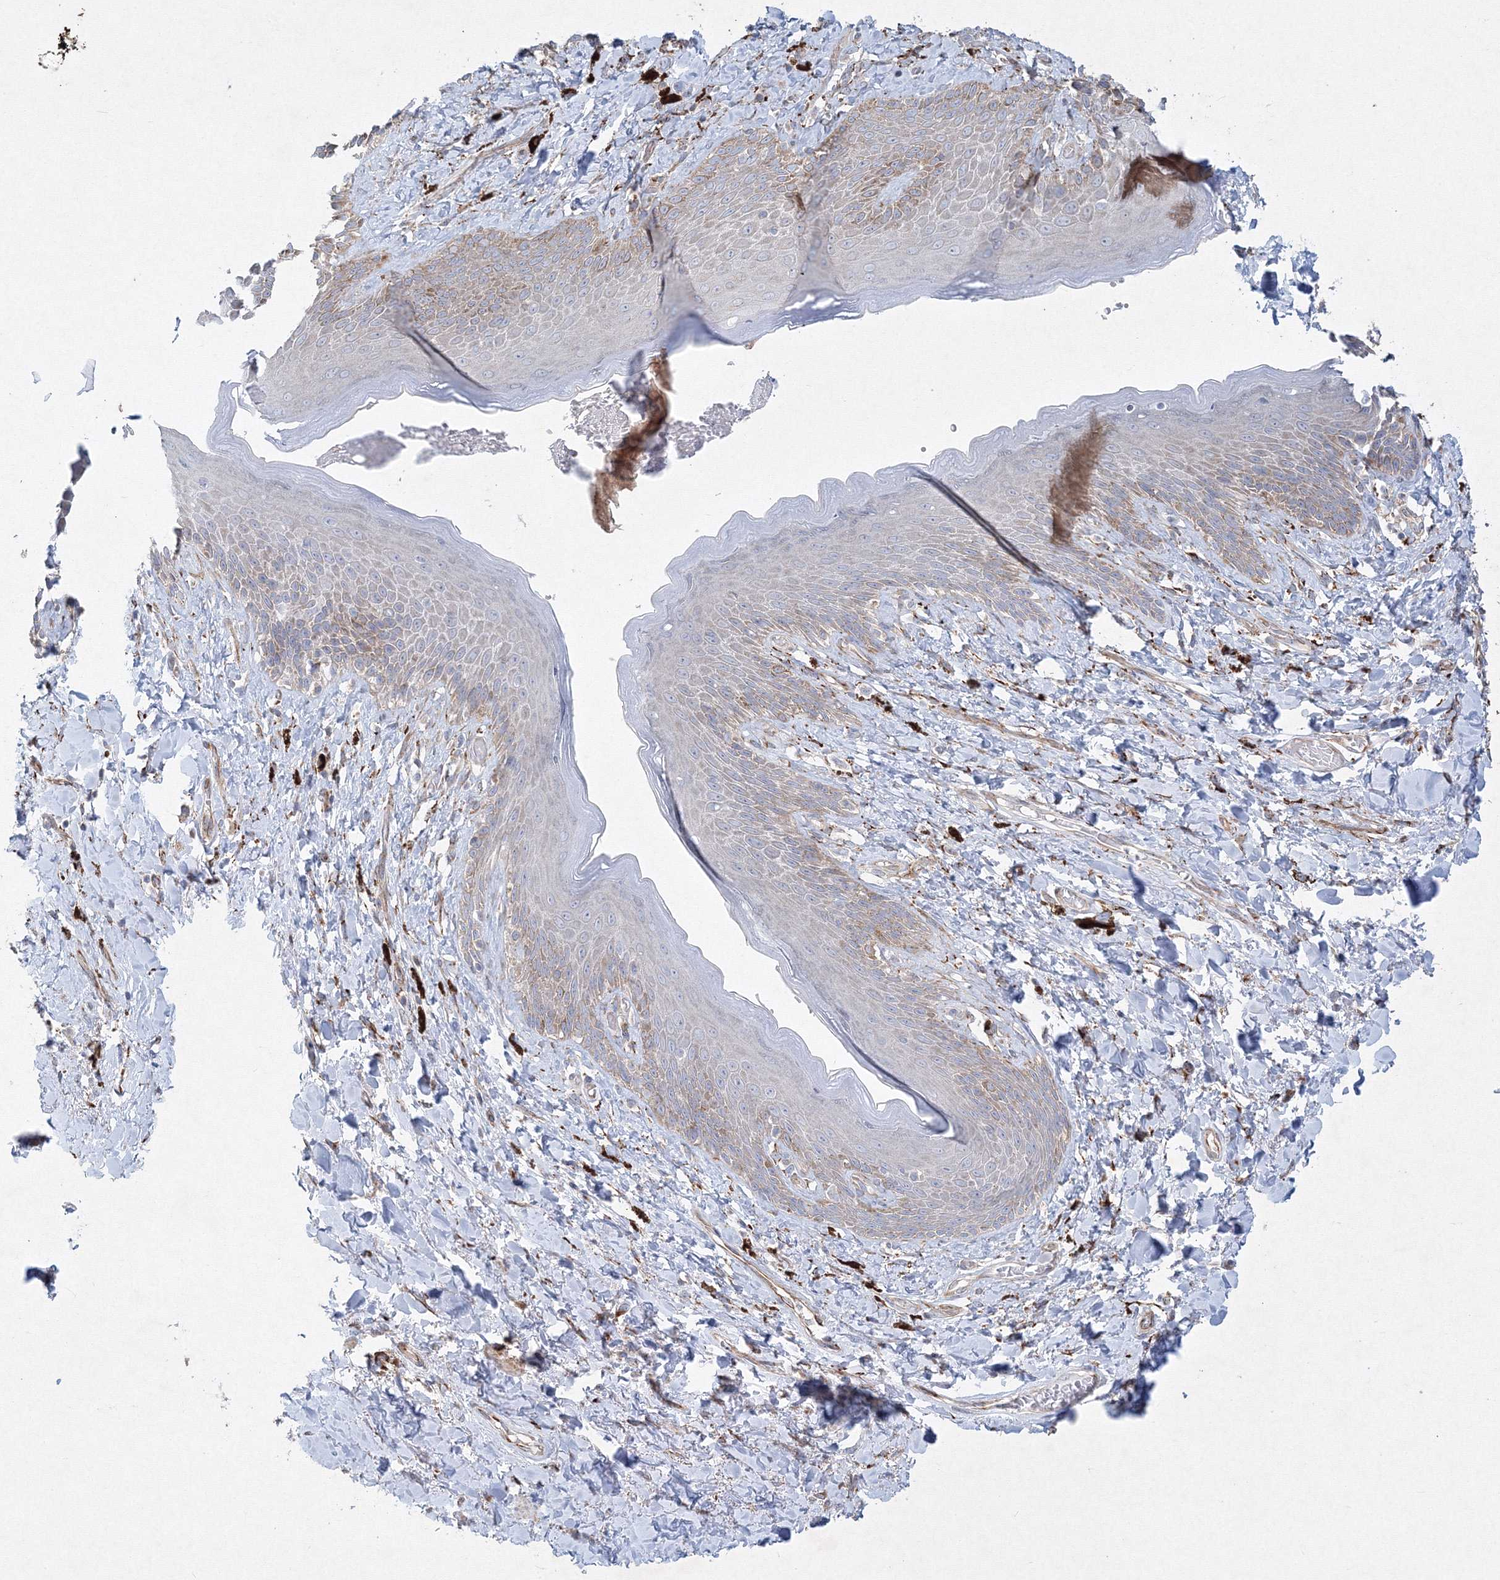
{"staining": {"intensity": "strong", "quantity": "25%-75%", "location": "cytoplasmic/membranous"}, "tissue": "skin", "cell_type": "Epidermal cells", "image_type": "normal", "snomed": [{"axis": "morphology", "description": "Normal tissue, NOS"}, {"axis": "topography", "description": "Anal"}], "caption": "Skin stained with IHC demonstrates strong cytoplasmic/membranous positivity in approximately 25%-75% of epidermal cells.", "gene": "WDR49", "patient": {"sex": "female", "age": 78}}